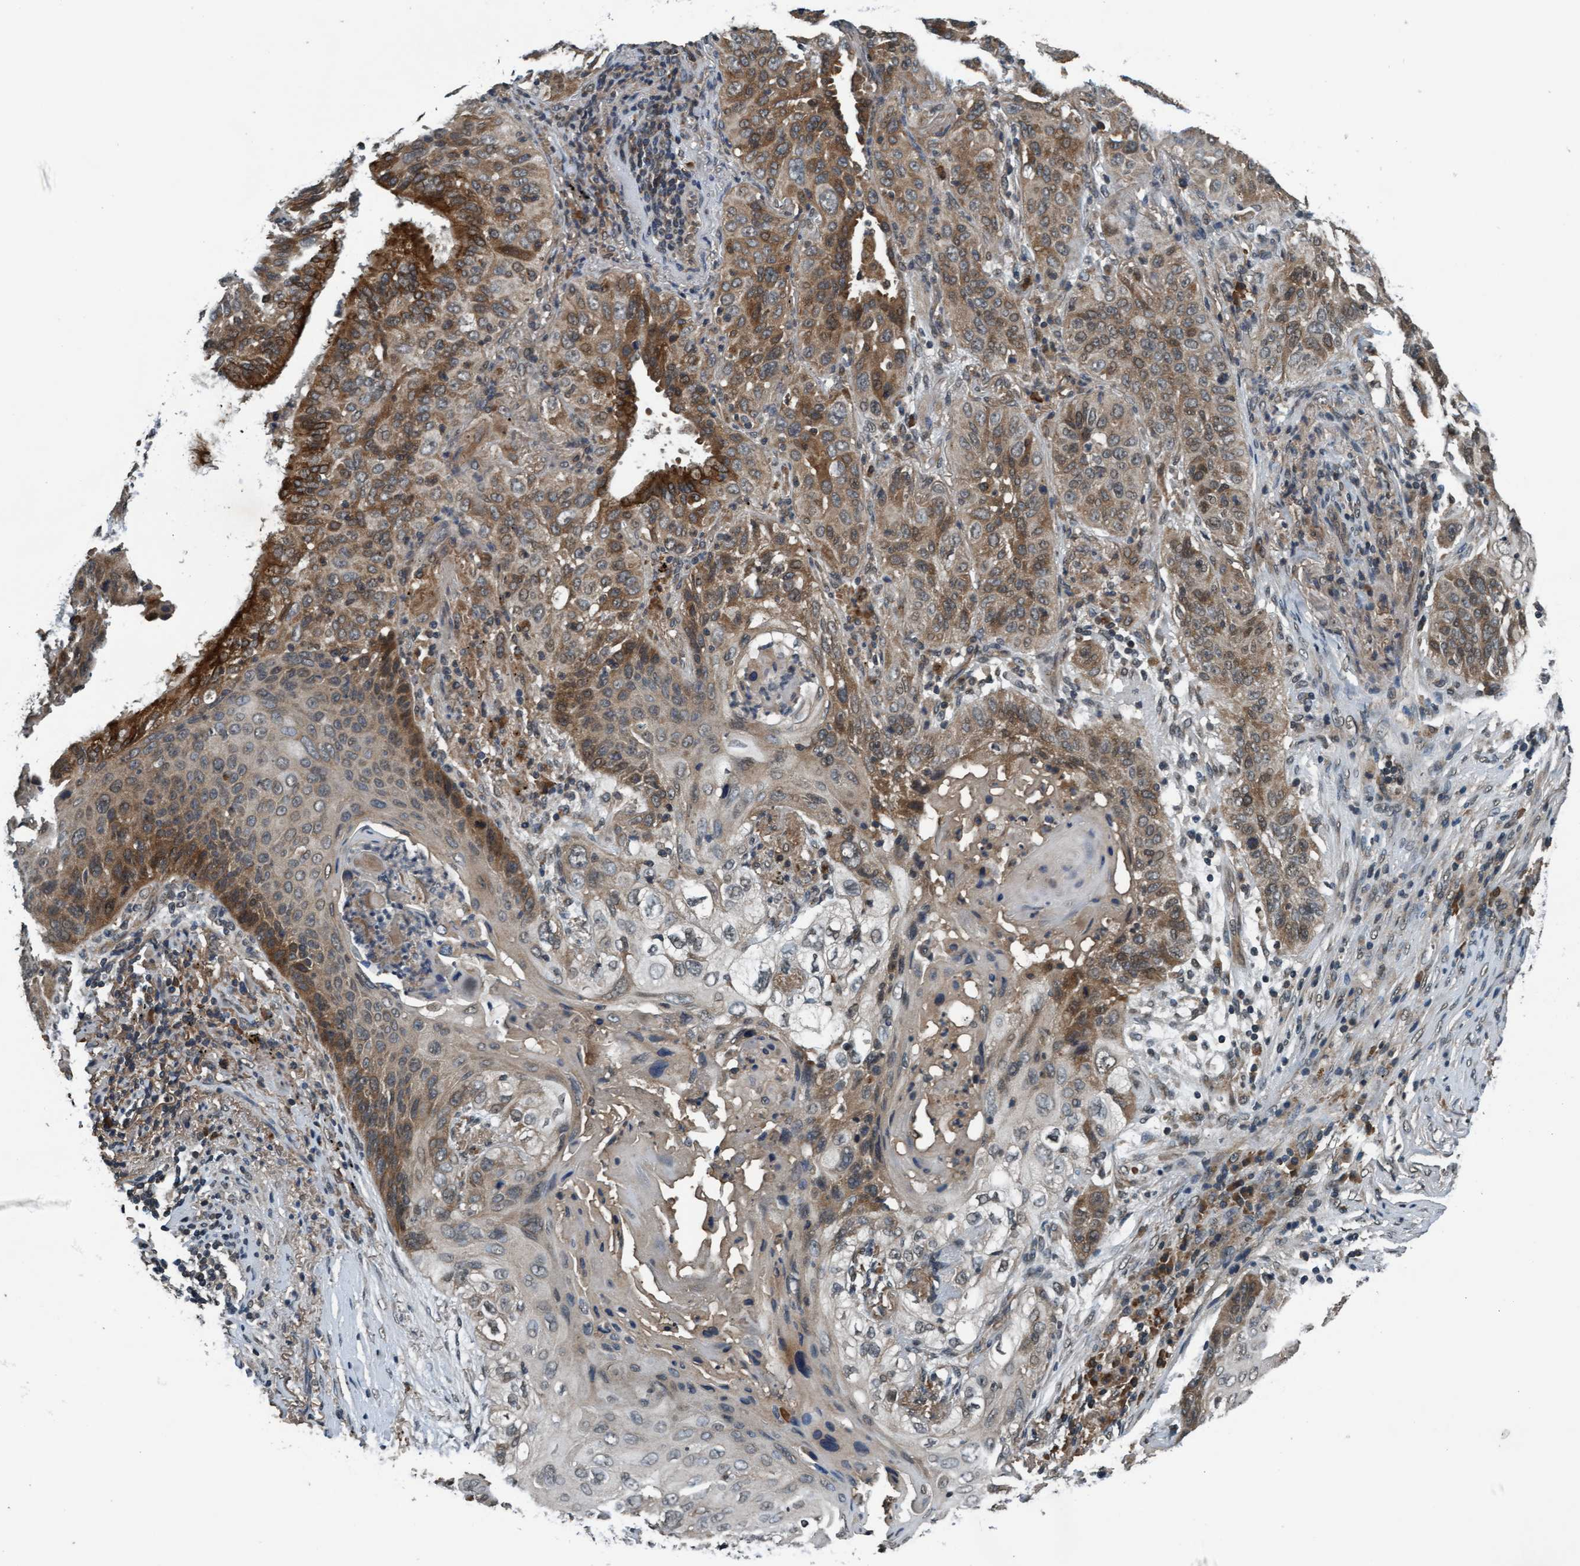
{"staining": {"intensity": "moderate", "quantity": ">75%", "location": "cytoplasmic/membranous,nuclear"}, "tissue": "lung cancer", "cell_type": "Tumor cells", "image_type": "cancer", "snomed": [{"axis": "morphology", "description": "Squamous cell carcinoma, NOS"}, {"axis": "topography", "description": "Lung"}], "caption": "High-power microscopy captured an immunohistochemistry (IHC) histopathology image of lung cancer, revealing moderate cytoplasmic/membranous and nuclear staining in about >75% of tumor cells. (DAB (3,3'-diaminobenzidine) = brown stain, brightfield microscopy at high magnification).", "gene": "WASF1", "patient": {"sex": "female", "age": 67}}